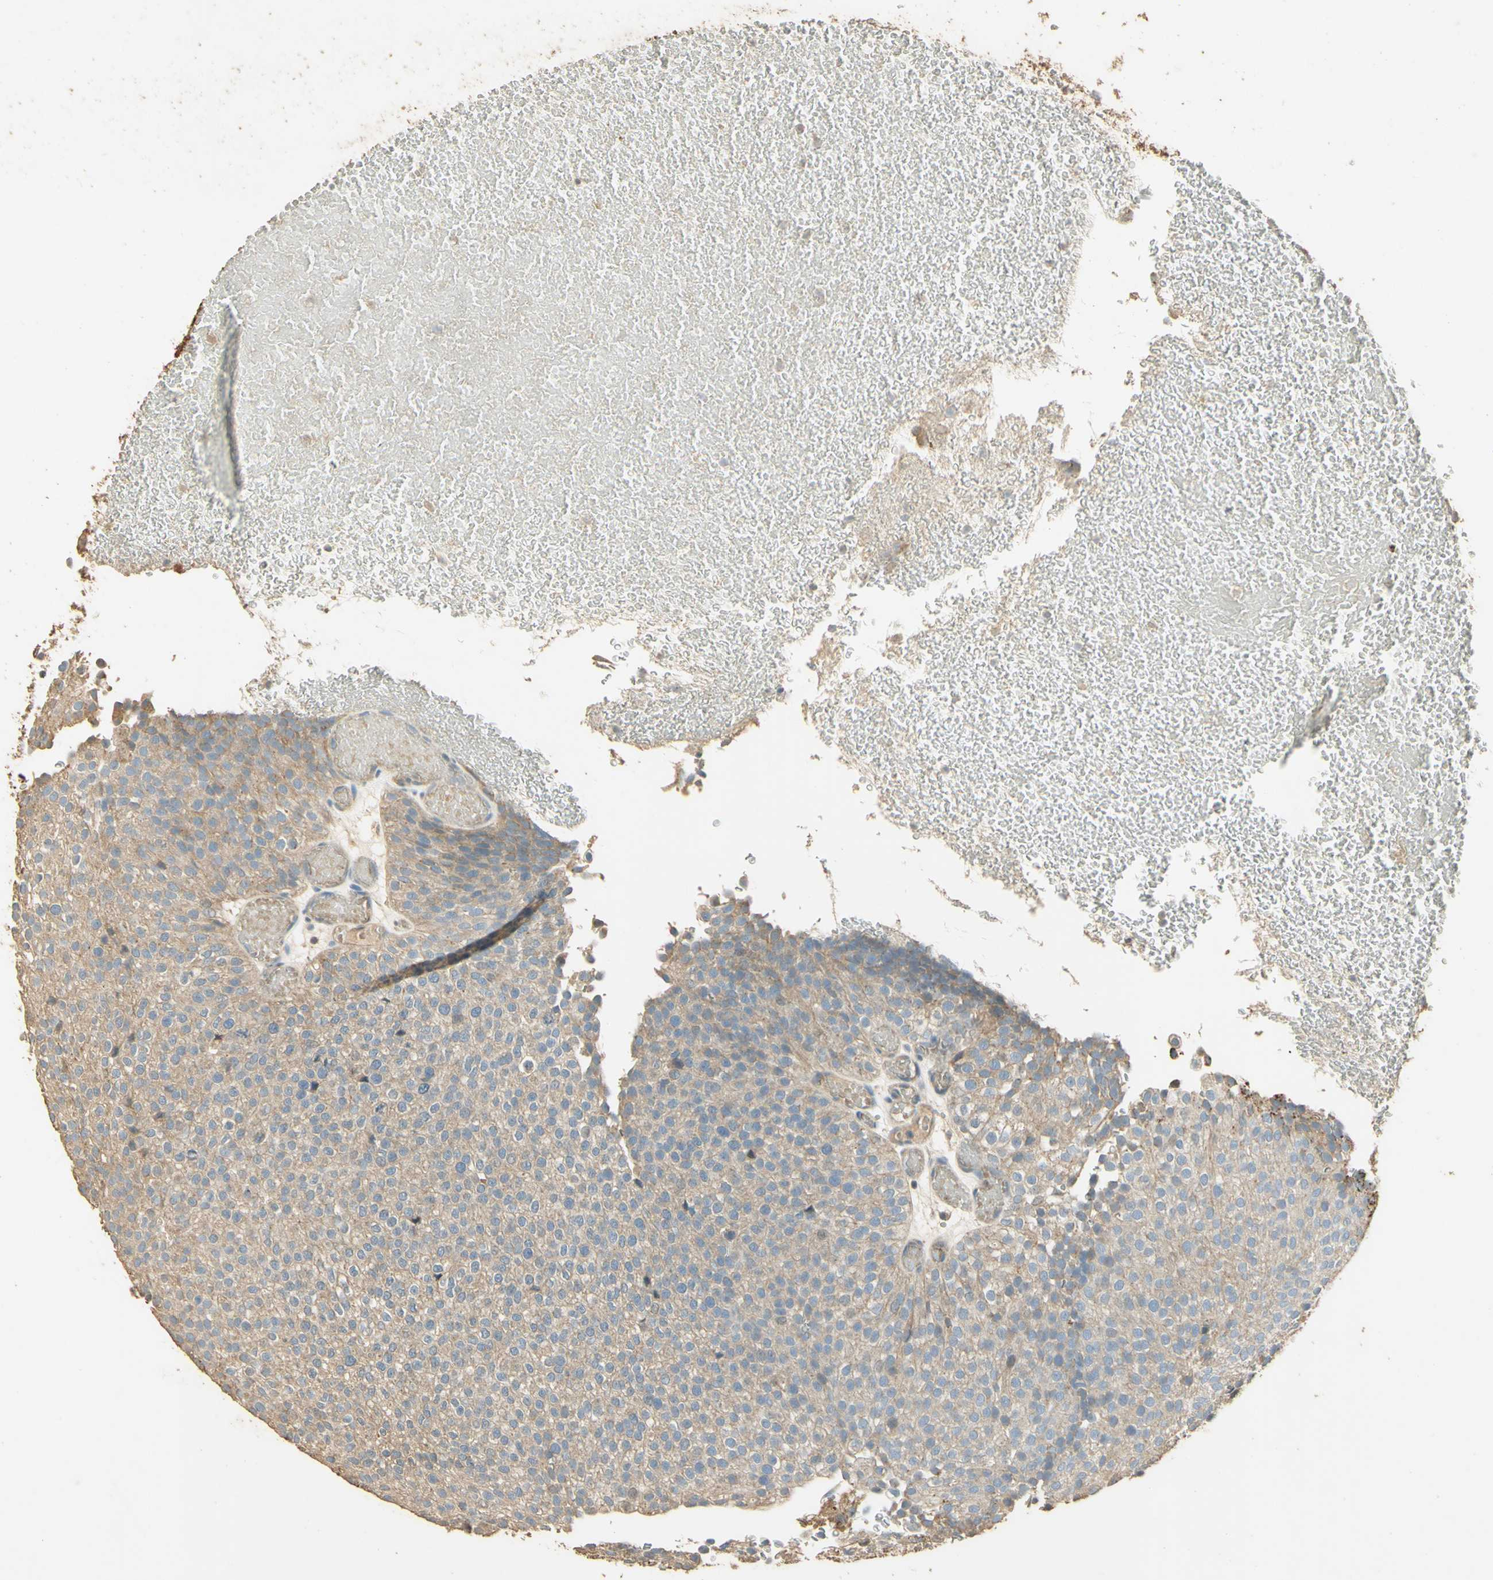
{"staining": {"intensity": "weak", "quantity": "<25%", "location": "cytoplasmic/membranous"}, "tissue": "urothelial cancer", "cell_type": "Tumor cells", "image_type": "cancer", "snomed": [{"axis": "morphology", "description": "Urothelial carcinoma, Low grade"}, {"axis": "topography", "description": "Urinary bladder"}], "caption": "Immunohistochemical staining of urothelial carcinoma (low-grade) shows no significant staining in tumor cells.", "gene": "ARHGEF17", "patient": {"sex": "male", "age": 78}}